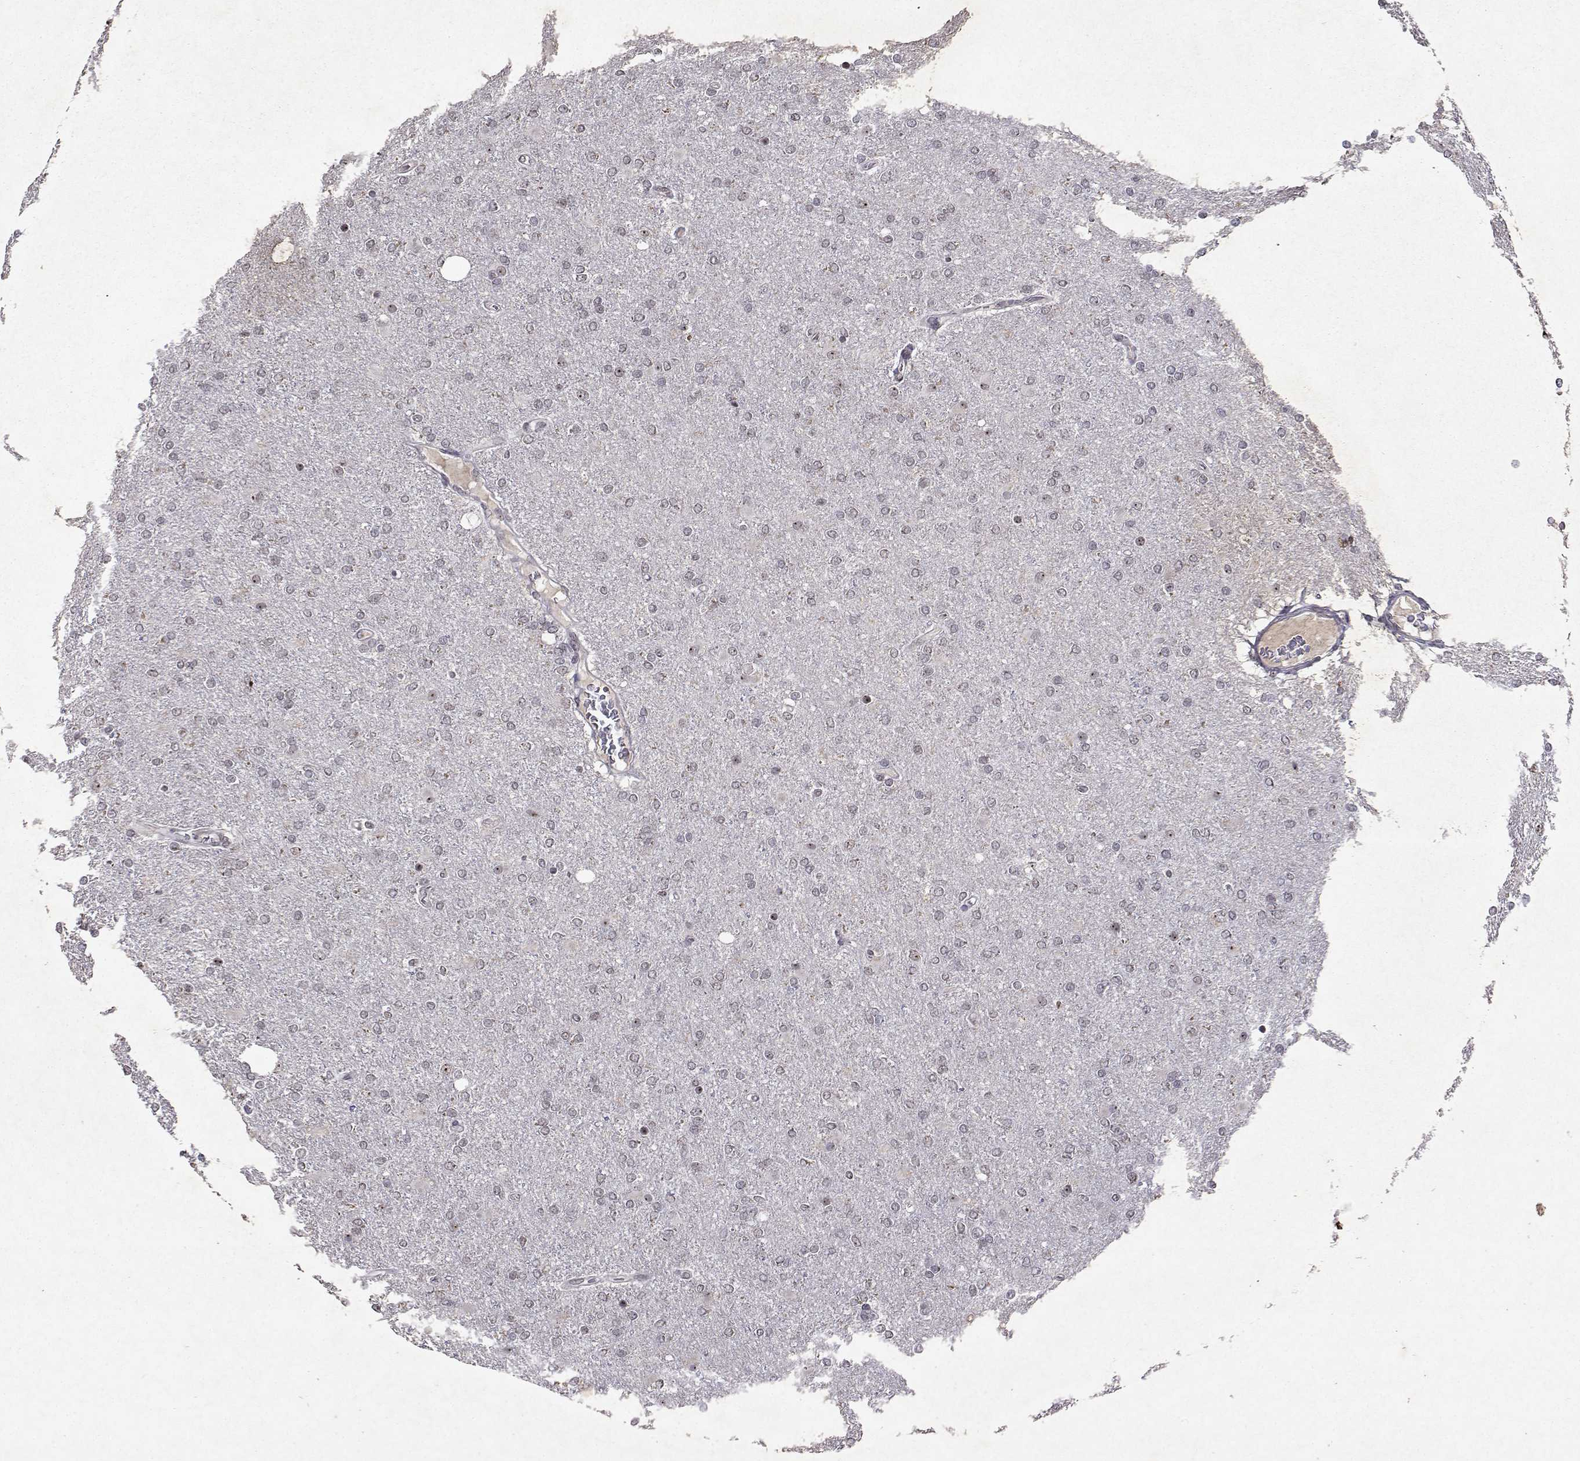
{"staining": {"intensity": "negative", "quantity": "none", "location": "none"}, "tissue": "glioma", "cell_type": "Tumor cells", "image_type": "cancer", "snomed": [{"axis": "morphology", "description": "Glioma, malignant, High grade"}, {"axis": "topography", "description": "Cerebral cortex"}], "caption": "This histopathology image is of high-grade glioma (malignant) stained with immunohistochemistry to label a protein in brown with the nuclei are counter-stained blue. There is no positivity in tumor cells.", "gene": "DDX56", "patient": {"sex": "male", "age": 70}}